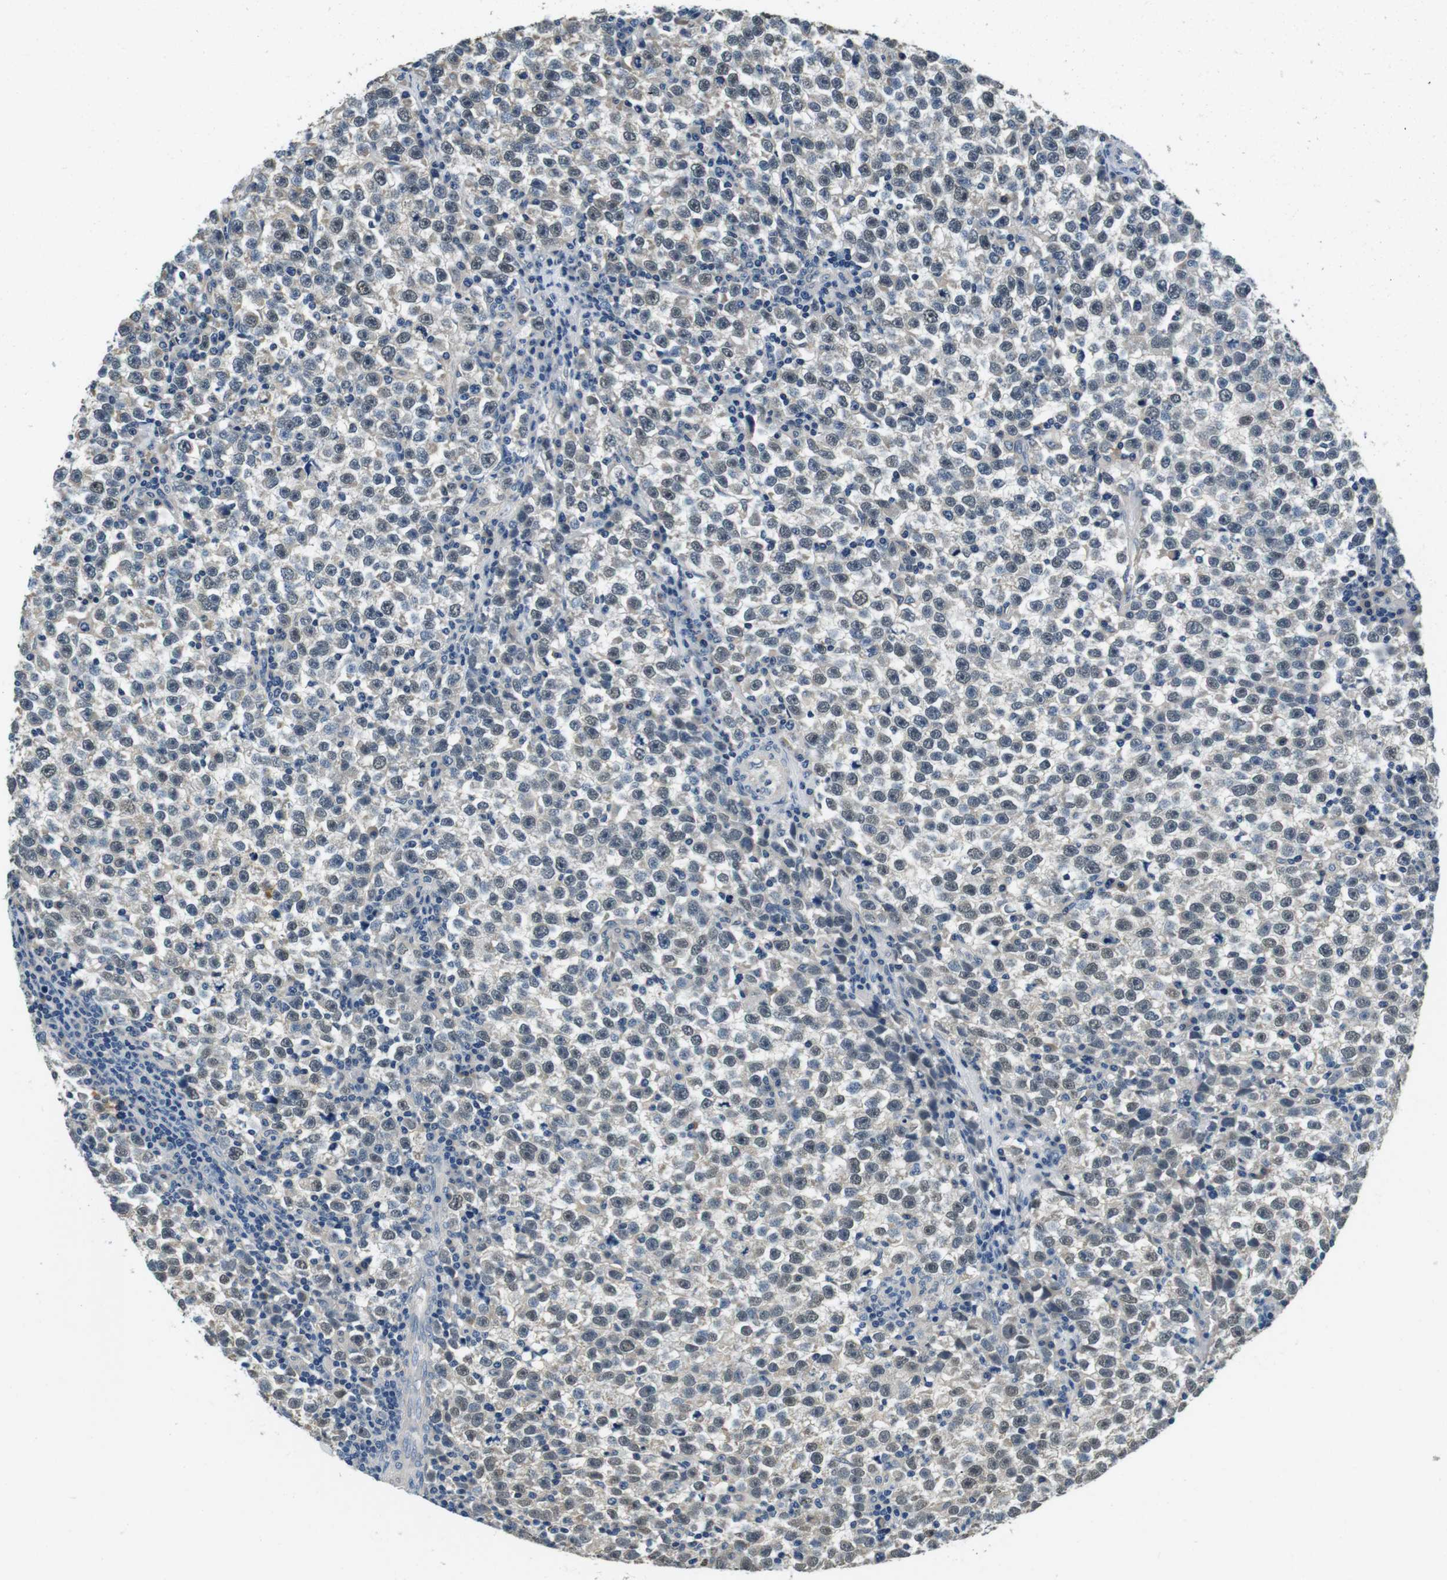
{"staining": {"intensity": "weak", "quantity": ">75%", "location": "nuclear"}, "tissue": "testis cancer", "cell_type": "Tumor cells", "image_type": "cancer", "snomed": [{"axis": "morphology", "description": "Seminoma, NOS"}, {"axis": "topography", "description": "Testis"}], "caption": "Weak nuclear staining for a protein is seen in about >75% of tumor cells of seminoma (testis) using immunohistochemistry (IHC).", "gene": "DTNA", "patient": {"sex": "male", "age": 43}}